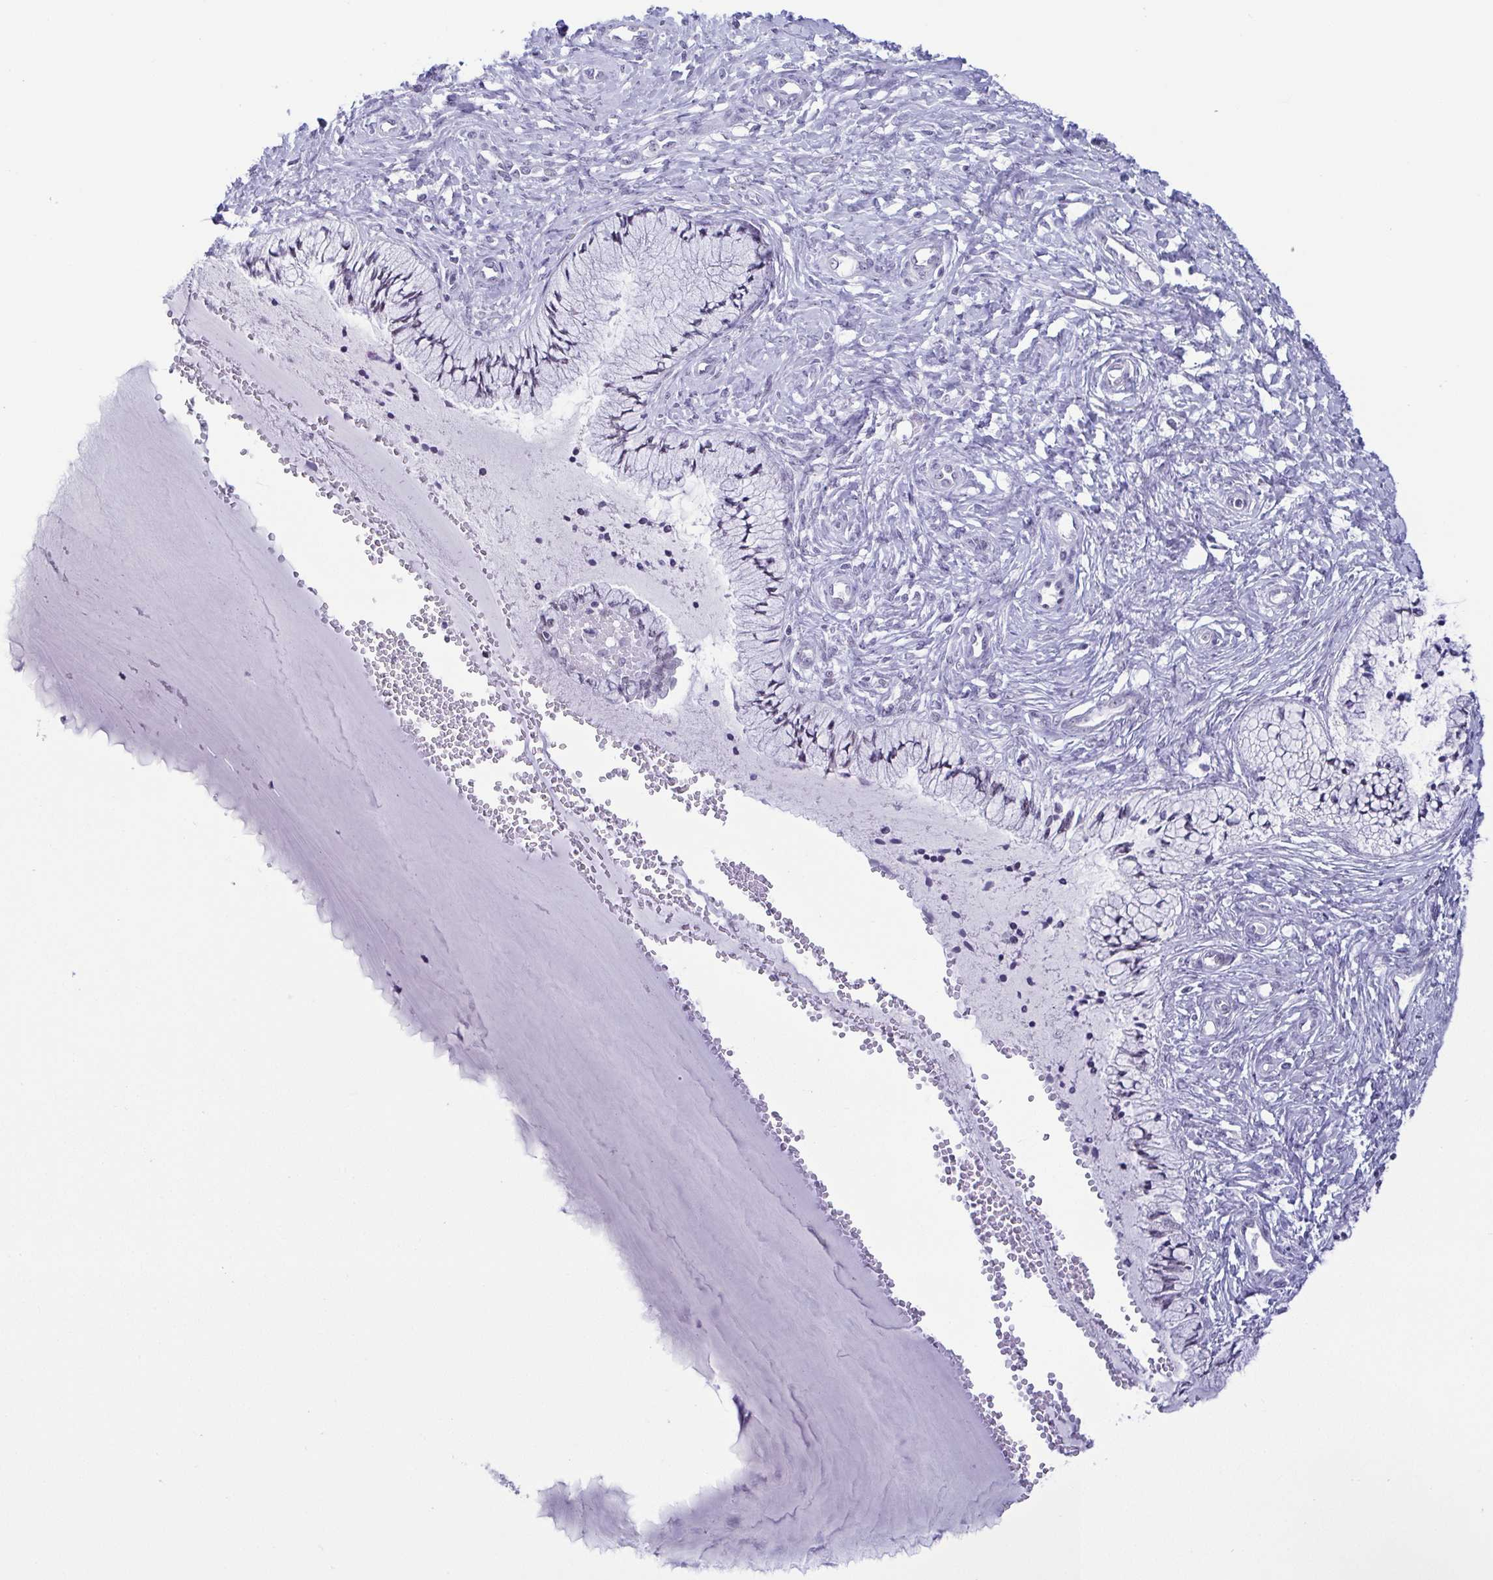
{"staining": {"intensity": "negative", "quantity": "none", "location": "none"}, "tissue": "cervix", "cell_type": "Glandular cells", "image_type": "normal", "snomed": [{"axis": "morphology", "description": "Normal tissue, NOS"}, {"axis": "topography", "description": "Cervix"}], "caption": "Histopathology image shows no significant protein positivity in glandular cells of normal cervix.", "gene": "BZW1", "patient": {"sex": "female", "age": 37}}